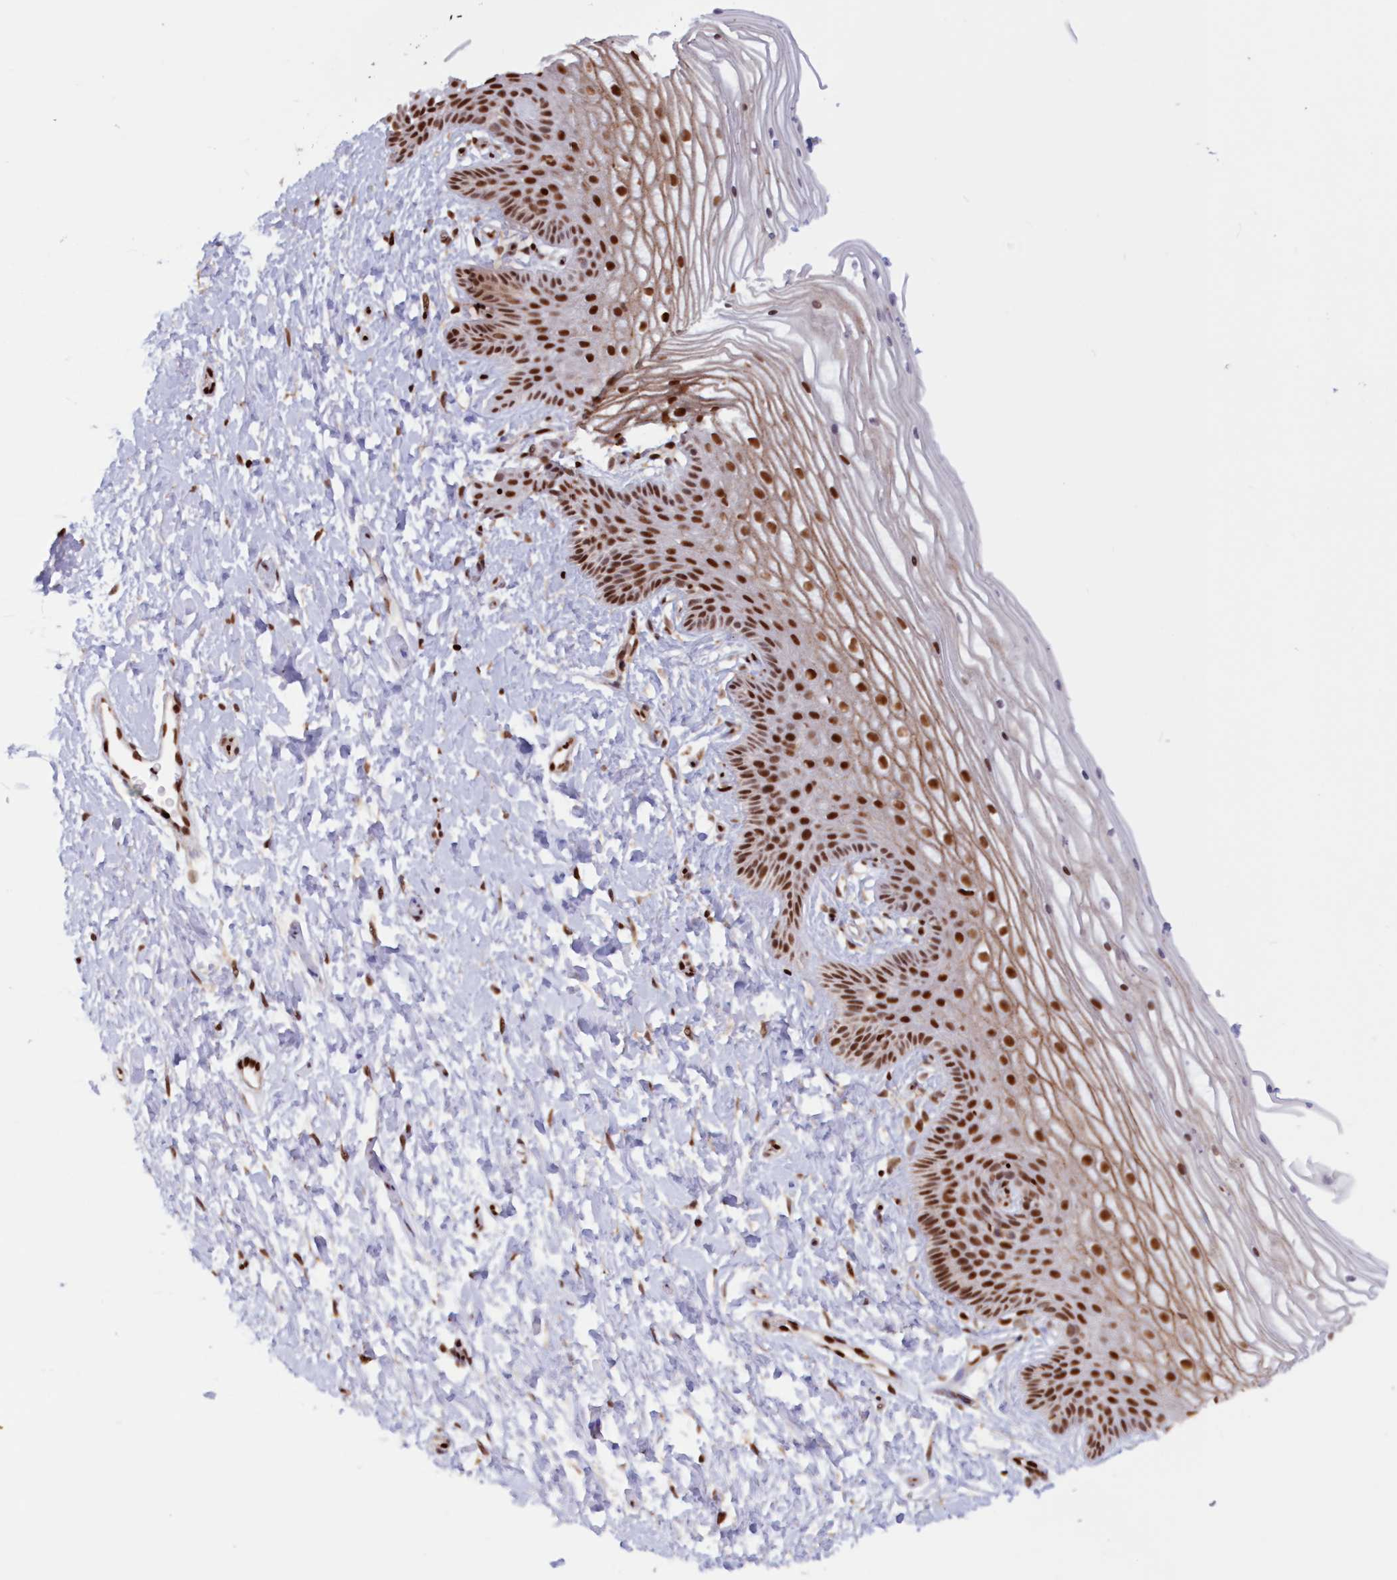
{"staining": {"intensity": "strong", "quantity": ">75%", "location": "cytoplasmic/membranous,nuclear"}, "tissue": "vagina", "cell_type": "Squamous epithelial cells", "image_type": "normal", "snomed": [{"axis": "morphology", "description": "Normal tissue, NOS"}, {"axis": "topography", "description": "Vagina"}, {"axis": "topography", "description": "Cervix"}], "caption": "Immunohistochemical staining of benign vagina reveals strong cytoplasmic/membranous,nuclear protein expression in approximately >75% of squamous epithelial cells.", "gene": "POLR2B", "patient": {"sex": "female", "age": 40}}